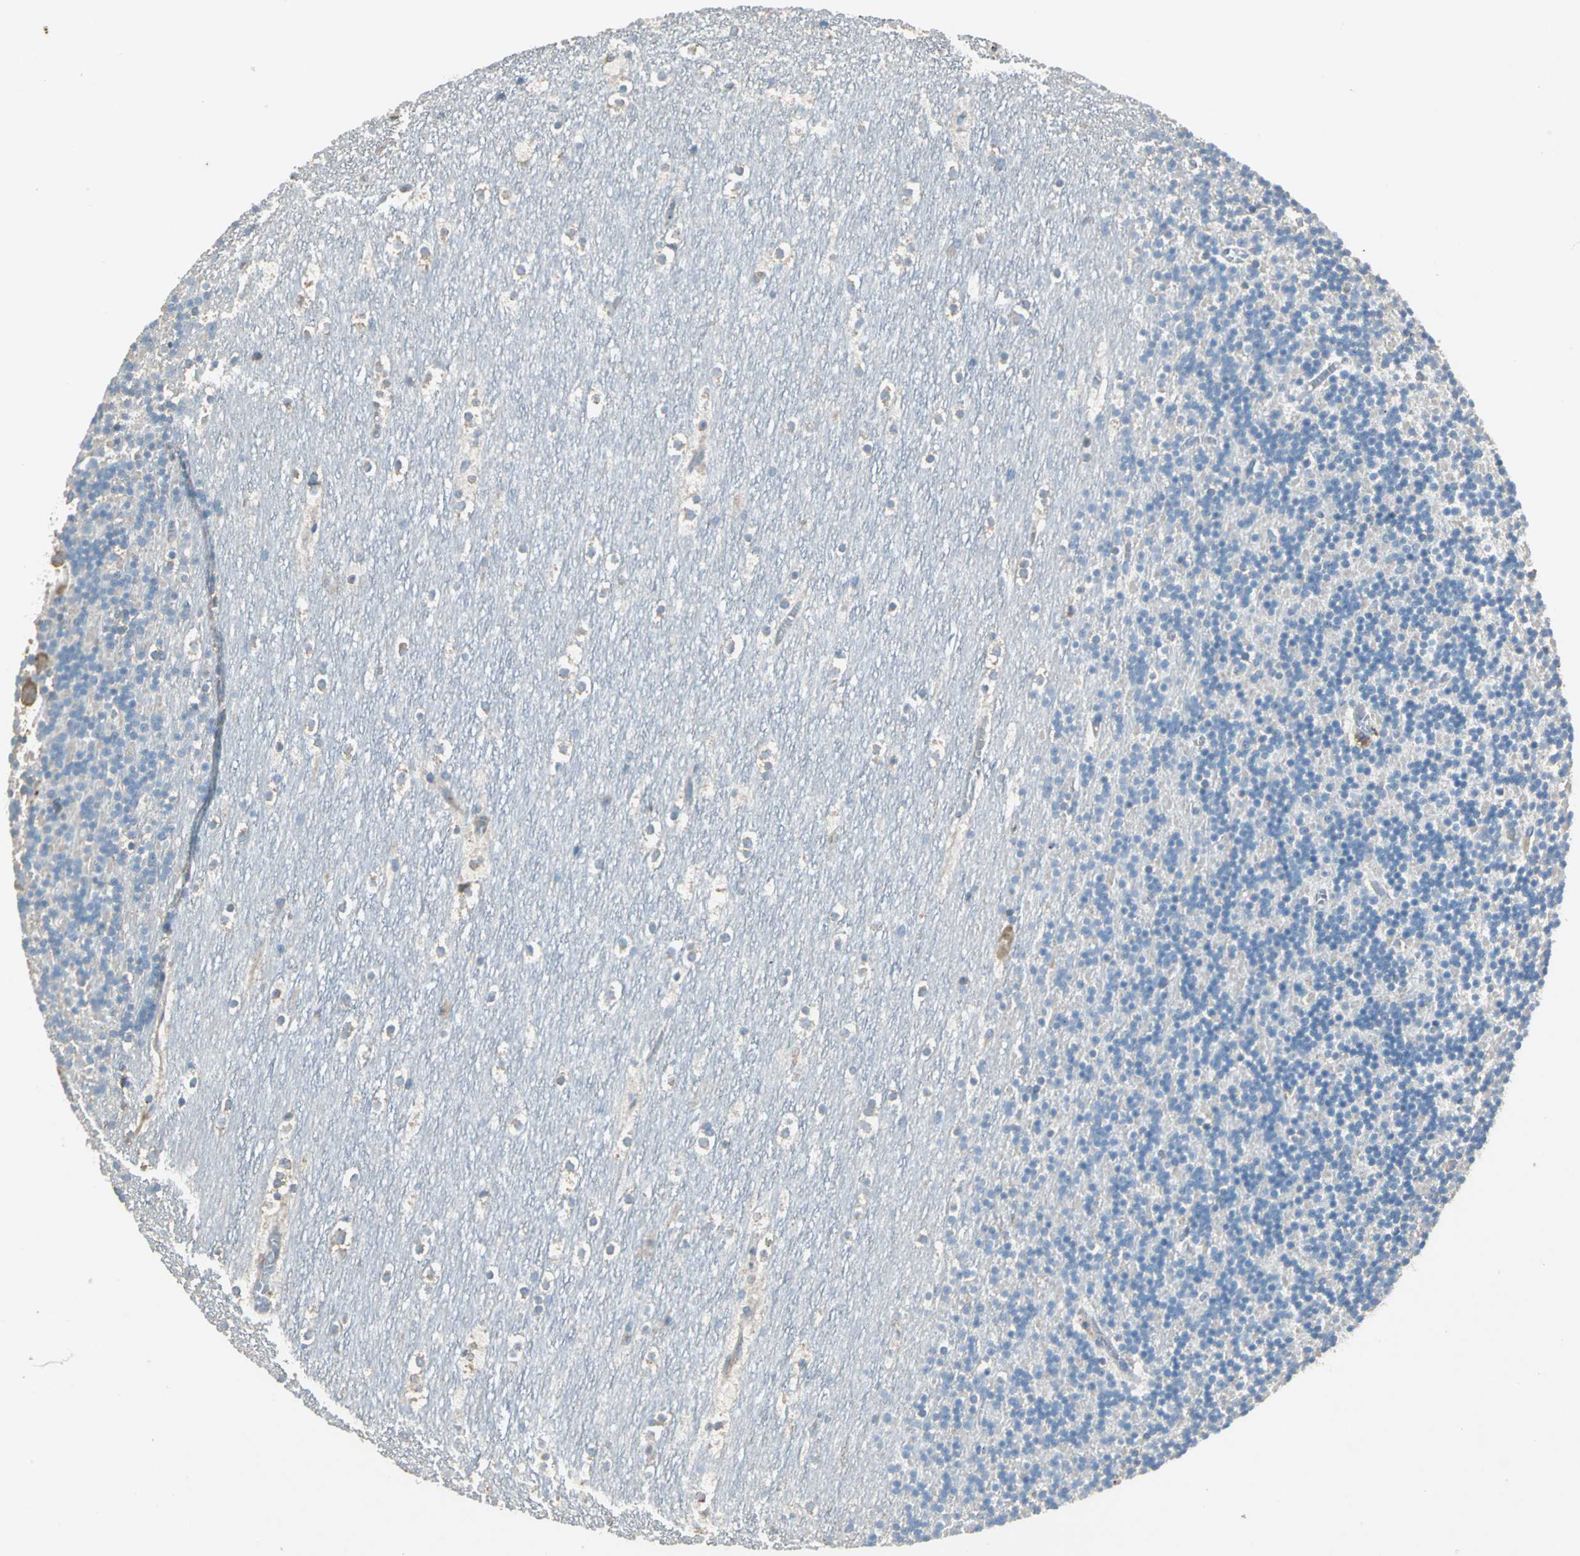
{"staining": {"intensity": "negative", "quantity": "none", "location": "none"}, "tissue": "cerebellum", "cell_type": "Cells in granular layer", "image_type": "normal", "snomed": [{"axis": "morphology", "description": "Normal tissue, NOS"}, {"axis": "topography", "description": "Cerebellum"}], "caption": "Cells in granular layer are negative for protein expression in benign human cerebellum. (Immunohistochemistry (ihc), brightfield microscopy, high magnification).", "gene": "HEPH", "patient": {"sex": "male", "age": 45}}